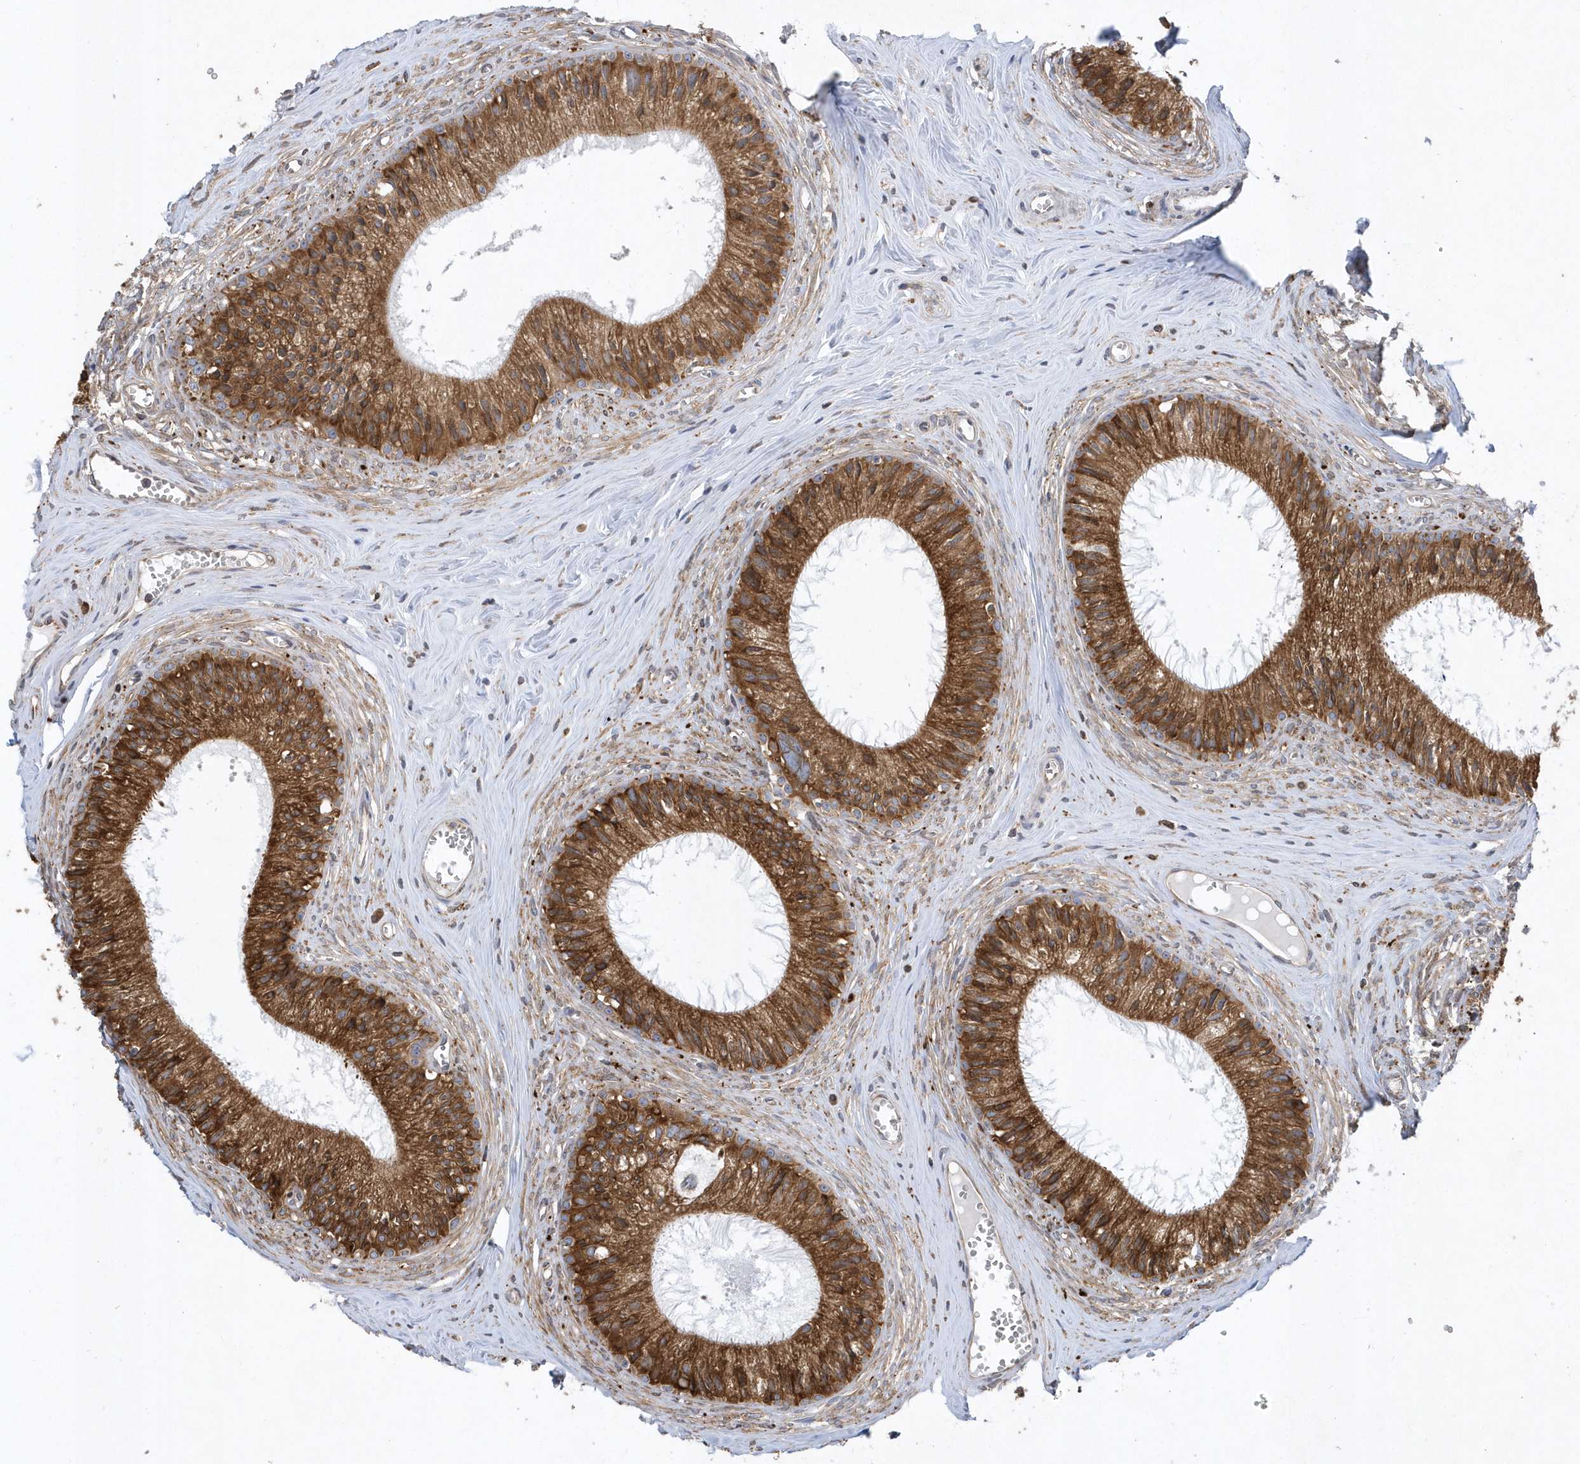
{"staining": {"intensity": "strong", "quantity": ">75%", "location": "cytoplasmic/membranous"}, "tissue": "epididymis", "cell_type": "Glandular cells", "image_type": "normal", "snomed": [{"axis": "morphology", "description": "Normal tissue, NOS"}, {"axis": "topography", "description": "Epididymis"}], "caption": "An immunohistochemistry photomicrograph of unremarkable tissue is shown. Protein staining in brown shows strong cytoplasmic/membranous positivity in epididymis within glandular cells.", "gene": "VAMP7", "patient": {"sex": "male", "age": 36}}